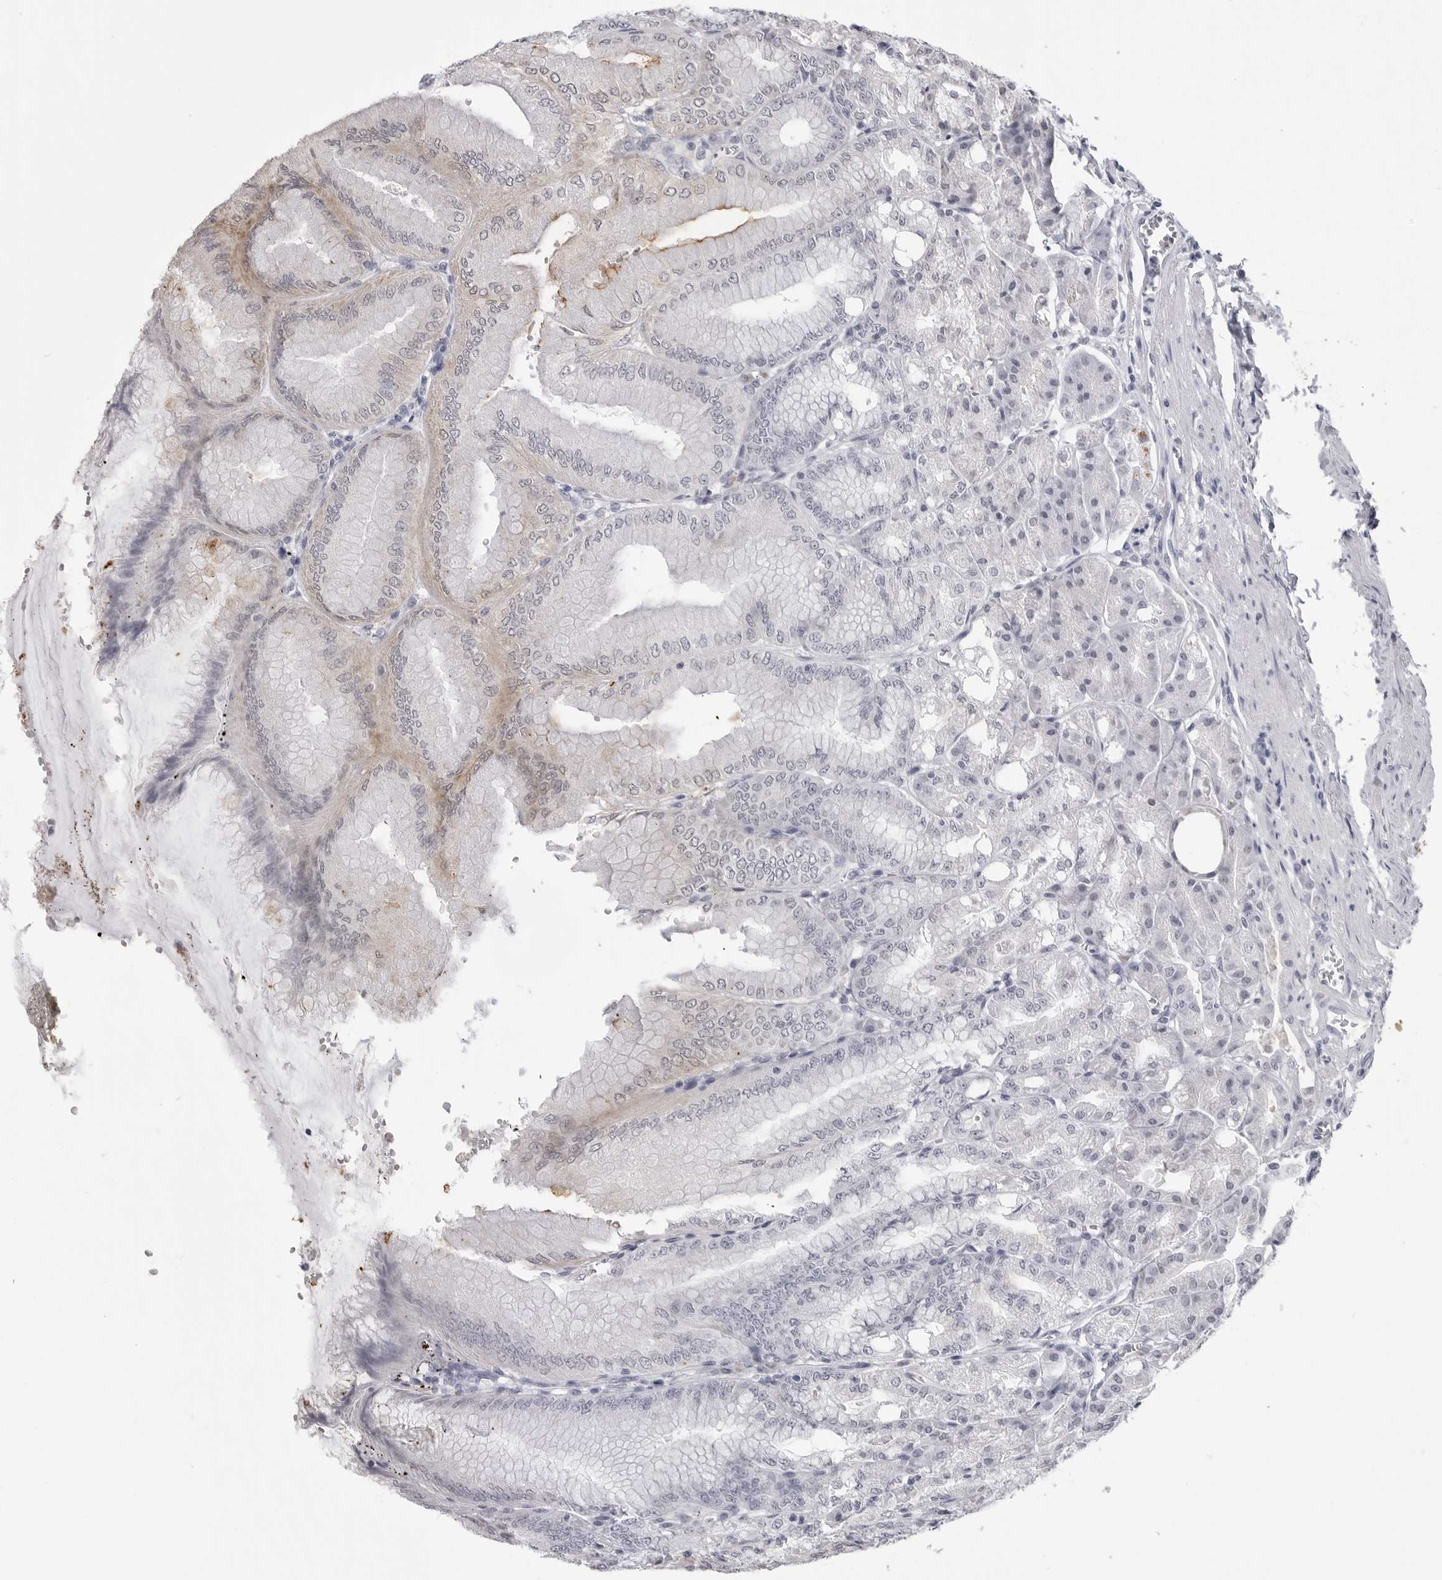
{"staining": {"intensity": "moderate", "quantity": "<25%", "location": "cytoplasmic/membranous"}, "tissue": "stomach", "cell_type": "Glandular cells", "image_type": "normal", "snomed": [{"axis": "morphology", "description": "Normal tissue, NOS"}, {"axis": "topography", "description": "Stomach, lower"}], "caption": "Human stomach stained for a protein (brown) demonstrates moderate cytoplasmic/membranous positive expression in about <25% of glandular cells.", "gene": "LGALS4", "patient": {"sex": "male", "age": 71}}